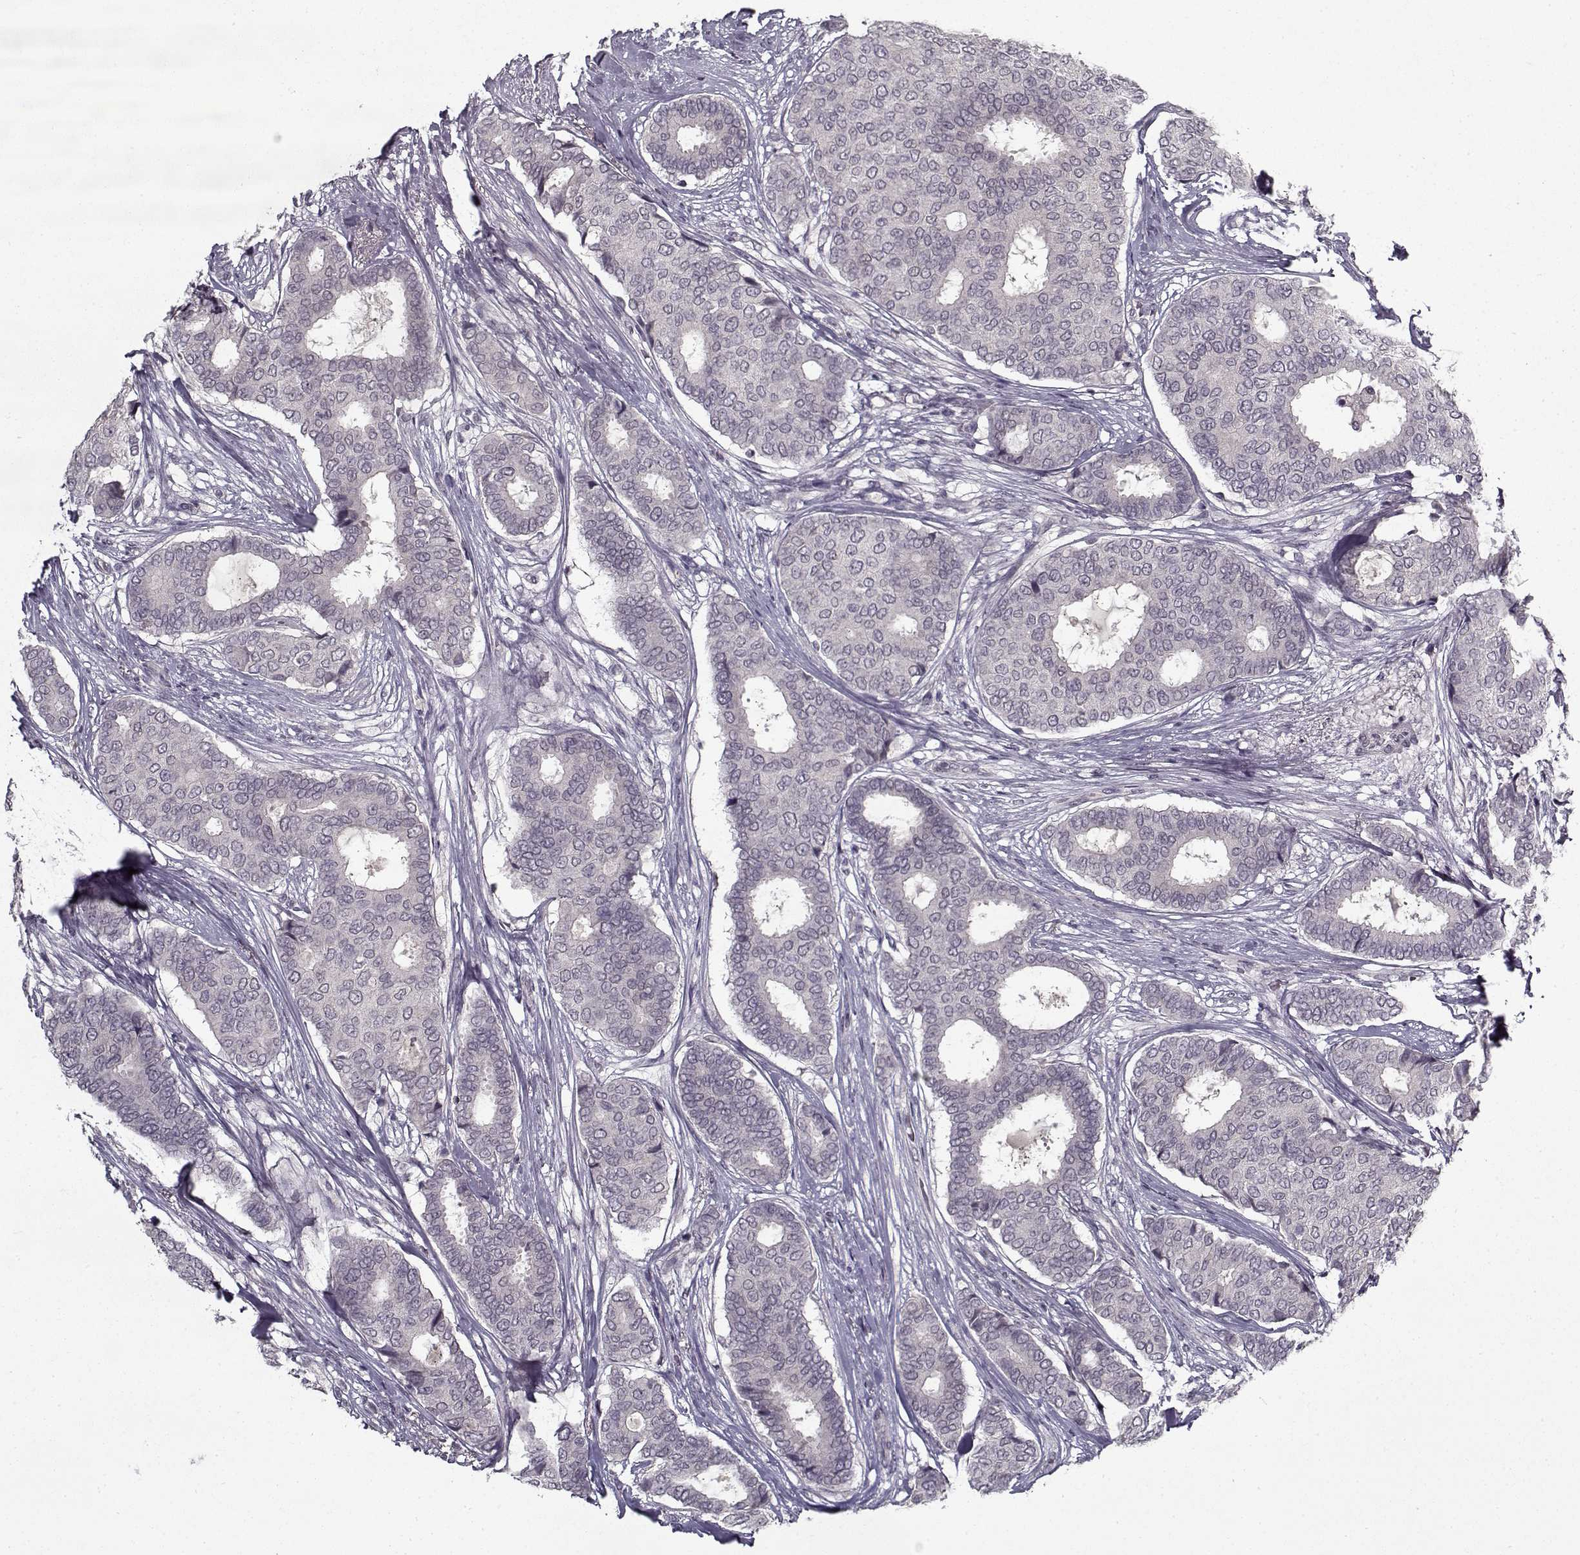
{"staining": {"intensity": "negative", "quantity": "none", "location": "none"}, "tissue": "breast cancer", "cell_type": "Tumor cells", "image_type": "cancer", "snomed": [{"axis": "morphology", "description": "Duct carcinoma"}, {"axis": "topography", "description": "Breast"}], "caption": "A photomicrograph of breast intraductal carcinoma stained for a protein exhibits no brown staining in tumor cells.", "gene": "LAMA2", "patient": {"sex": "female", "age": 75}}